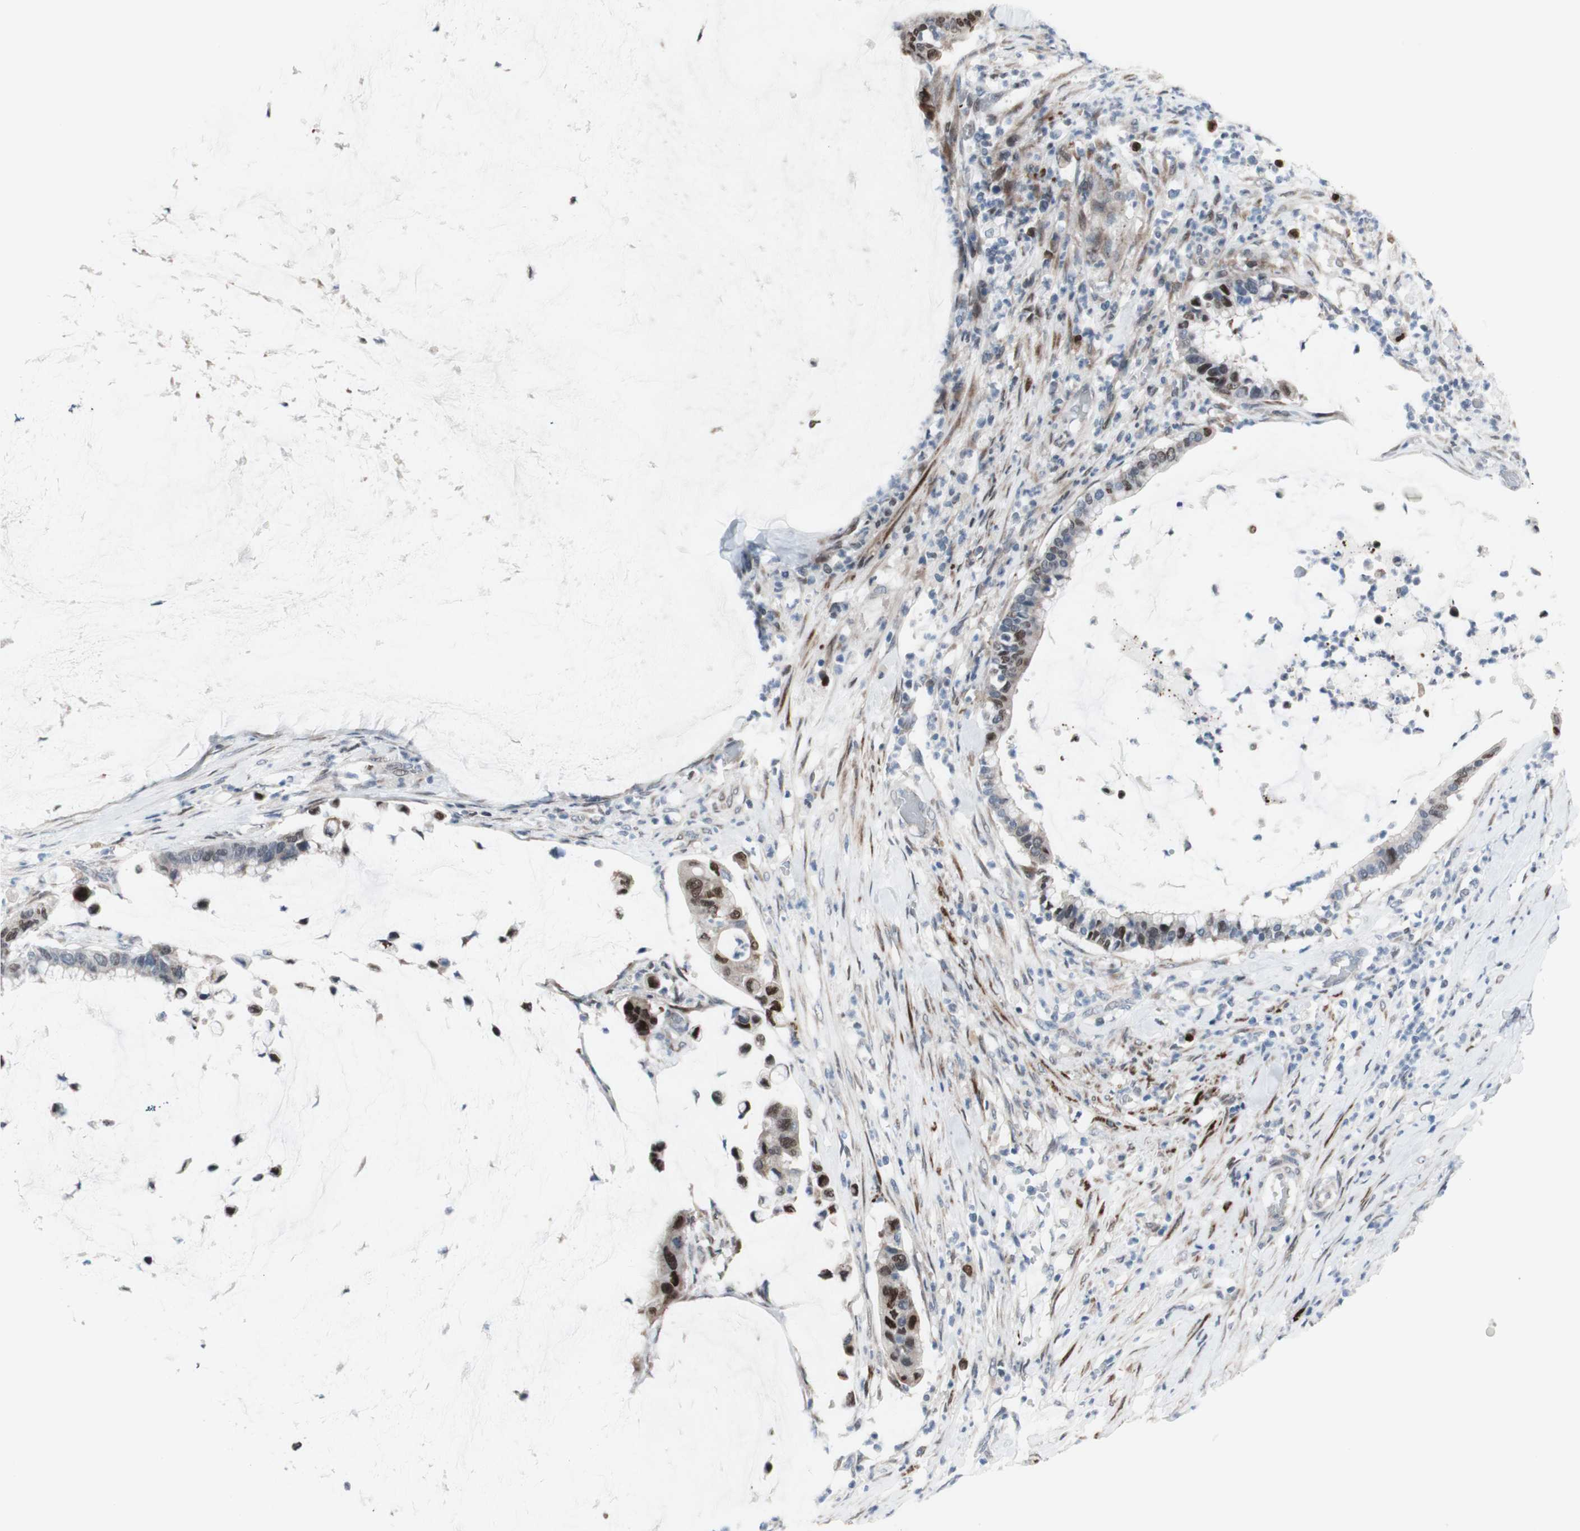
{"staining": {"intensity": "strong", "quantity": "<25%", "location": "nuclear"}, "tissue": "pancreatic cancer", "cell_type": "Tumor cells", "image_type": "cancer", "snomed": [{"axis": "morphology", "description": "Adenocarcinoma, NOS"}, {"axis": "topography", "description": "Pancreas"}], "caption": "Immunohistochemical staining of human adenocarcinoma (pancreatic) exhibits medium levels of strong nuclear expression in approximately <25% of tumor cells. (DAB IHC, brown staining for protein, blue staining for nuclei).", "gene": "PHTF2", "patient": {"sex": "male", "age": 41}}